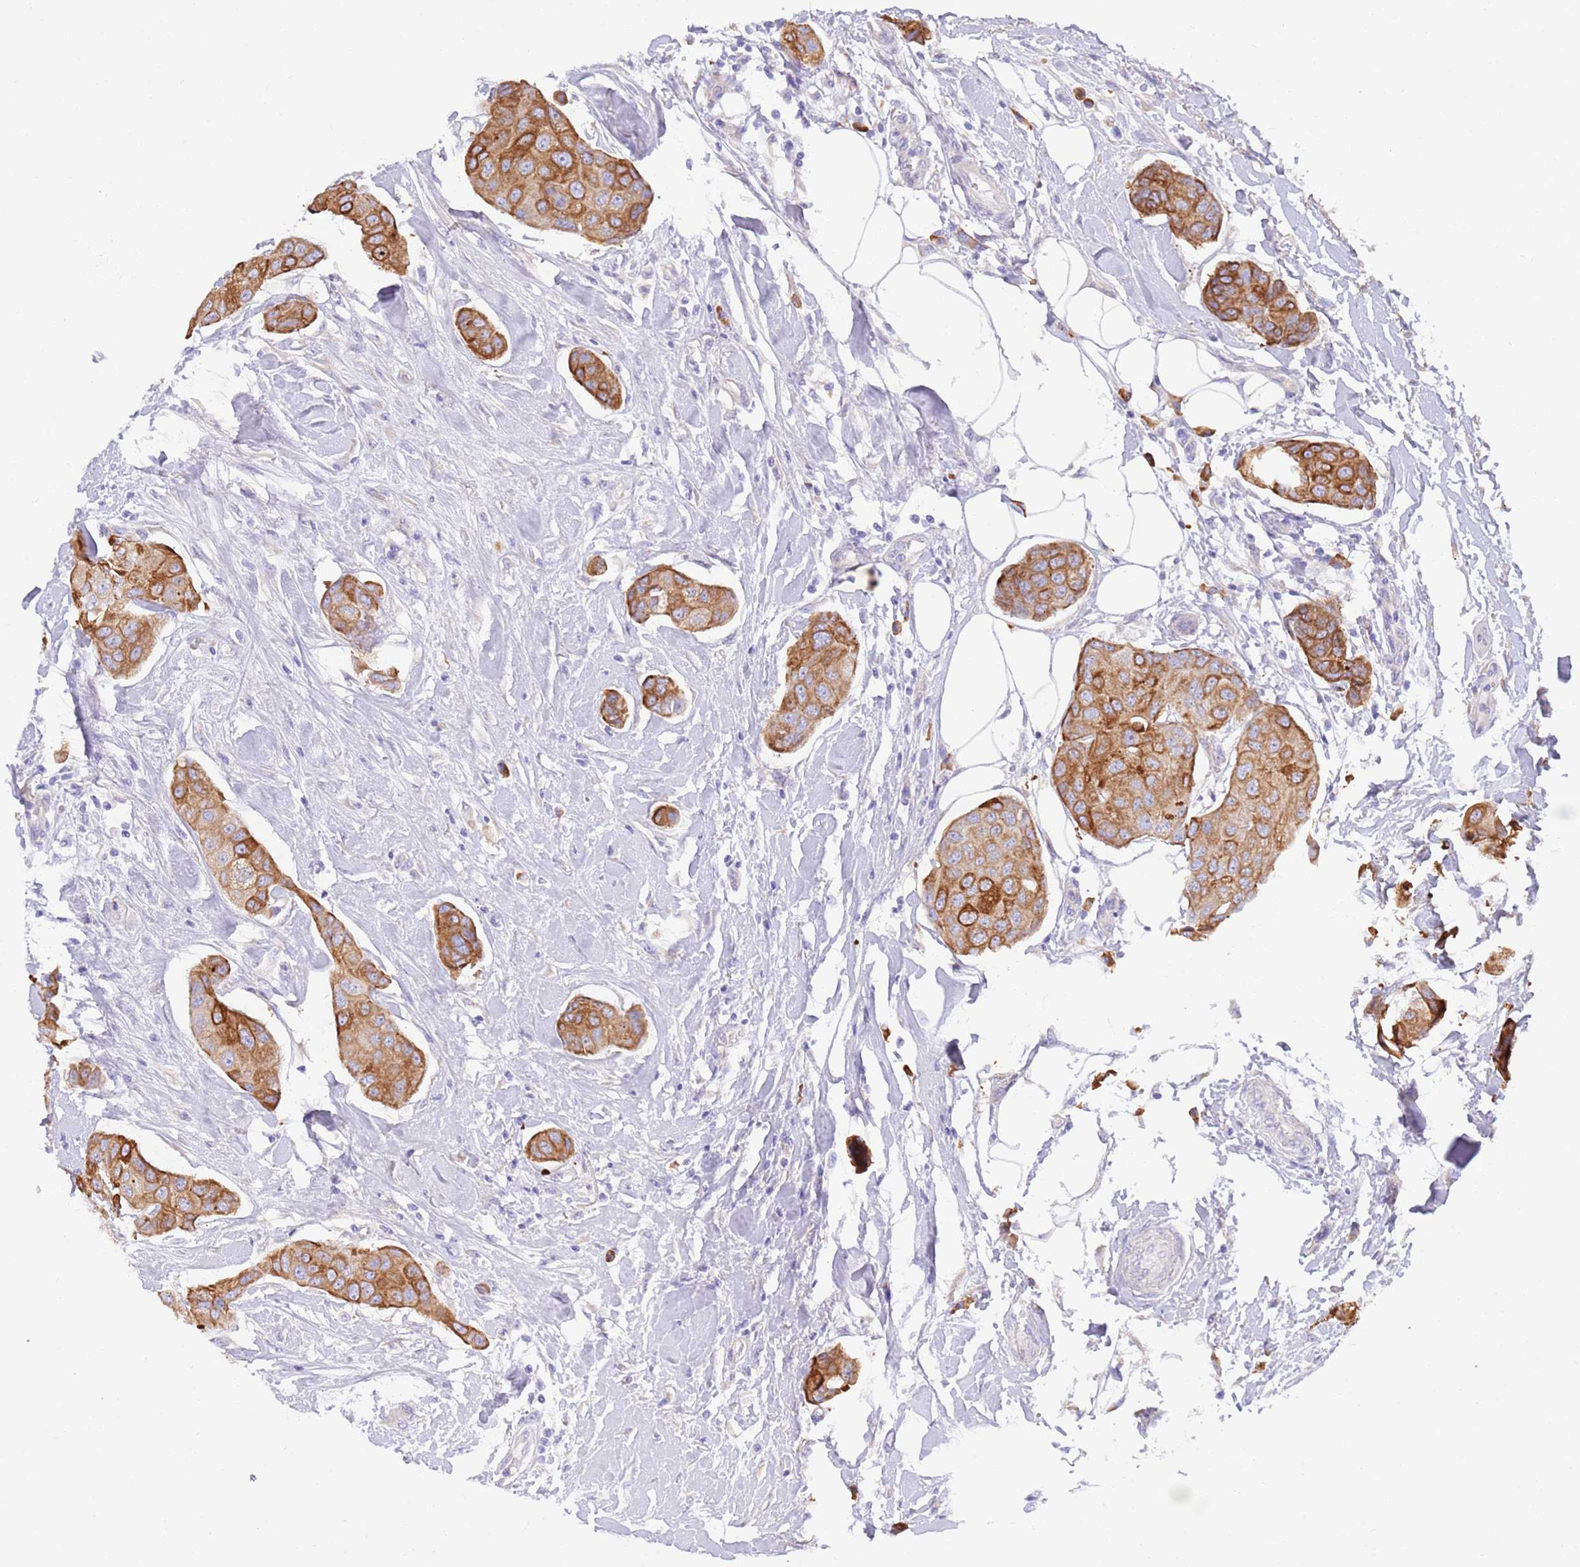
{"staining": {"intensity": "moderate", "quantity": ">75%", "location": "cytoplasmic/membranous"}, "tissue": "breast cancer", "cell_type": "Tumor cells", "image_type": "cancer", "snomed": [{"axis": "morphology", "description": "Duct carcinoma"}, {"axis": "topography", "description": "Breast"}, {"axis": "topography", "description": "Lymph node"}], "caption": "Protein analysis of breast intraductal carcinoma tissue reveals moderate cytoplasmic/membranous expression in approximately >75% of tumor cells. The staining was performed using DAB to visualize the protein expression in brown, while the nuclei were stained in blue with hematoxylin (Magnification: 20x).", "gene": "CCDC149", "patient": {"sex": "female", "age": 80}}